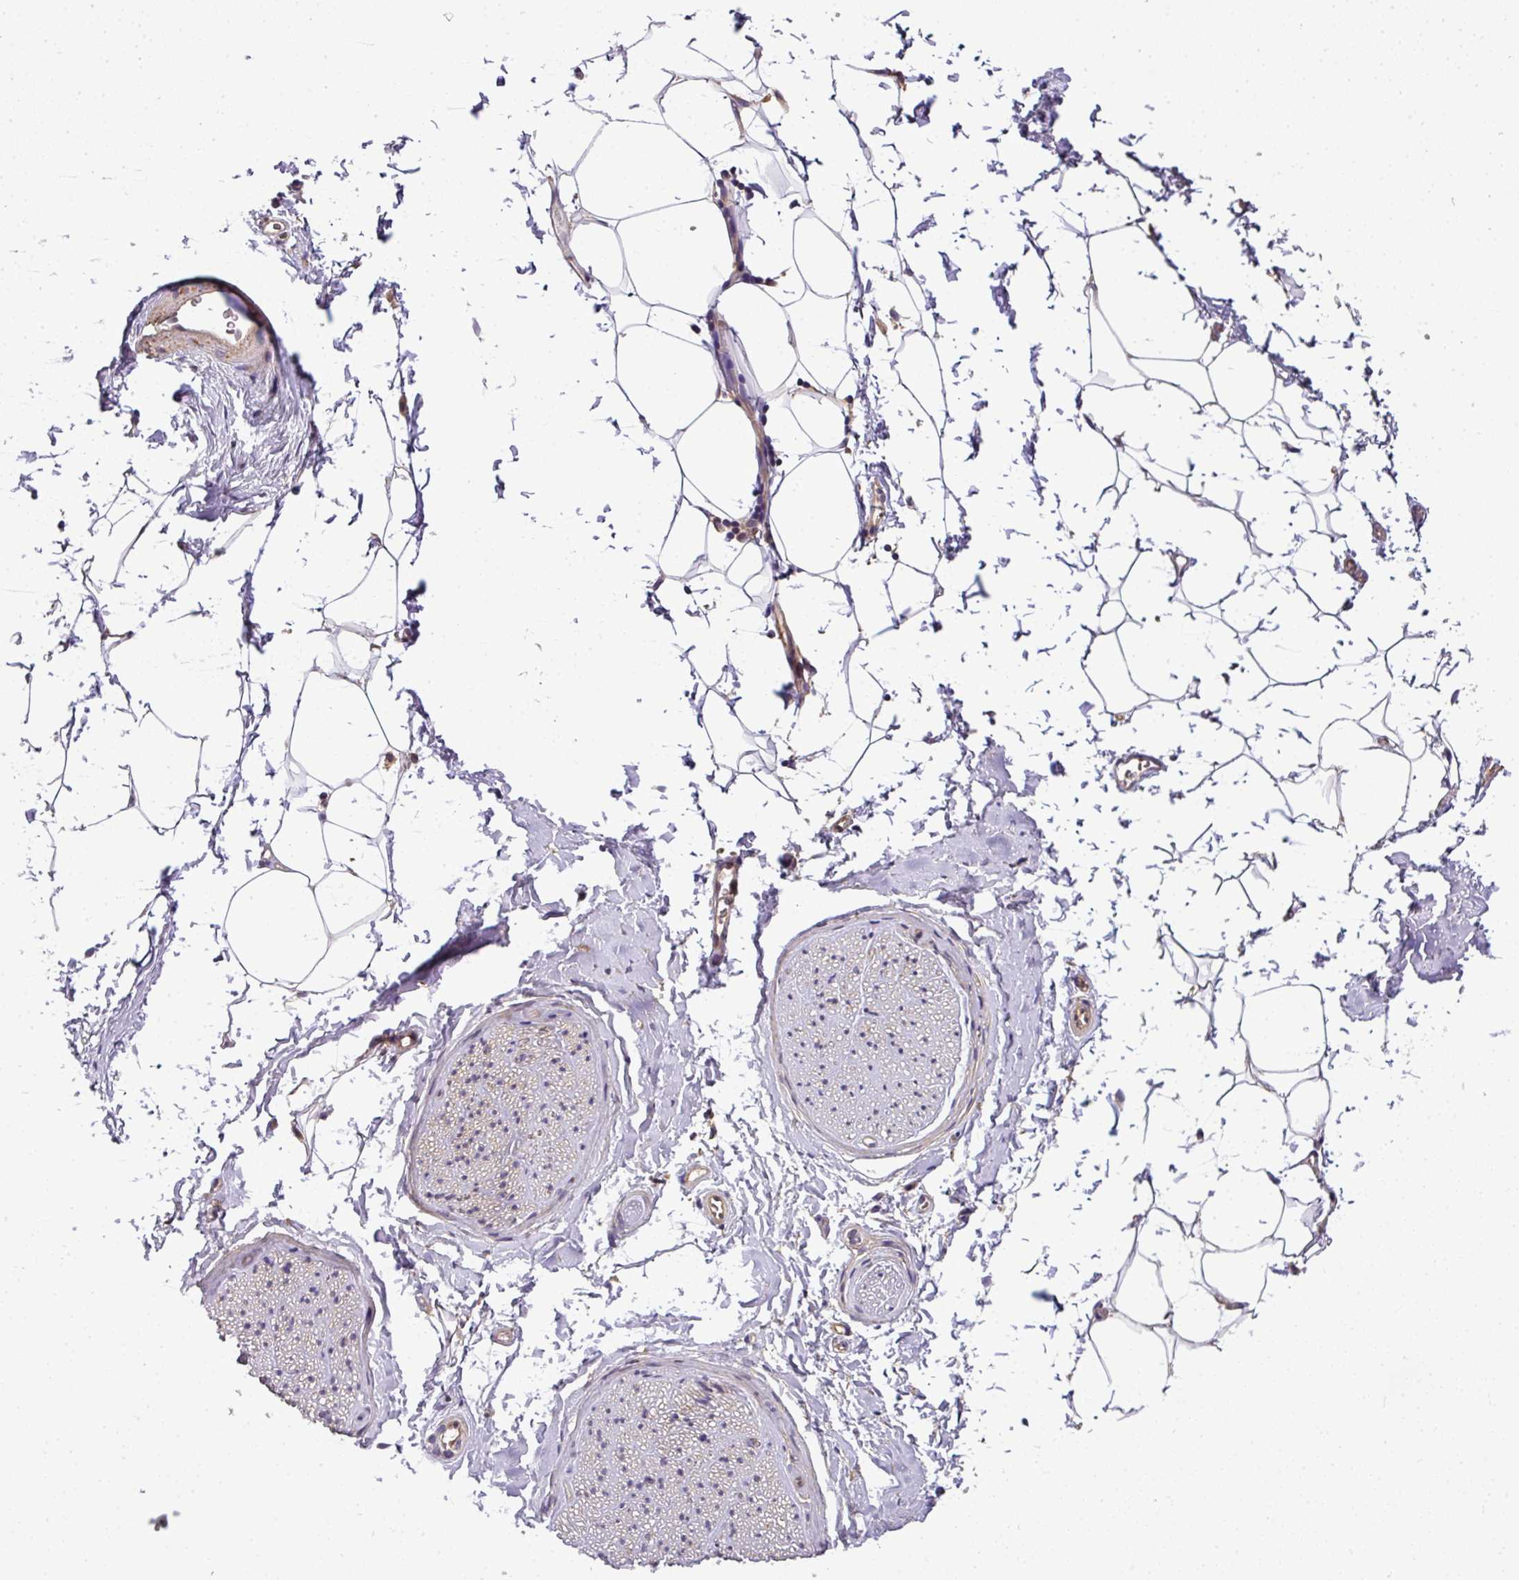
{"staining": {"intensity": "negative", "quantity": "none", "location": "none"}, "tissue": "adipose tissue", "cell_type": "Adipocytes", "image_type": "normal", "snomed": [{"axis": "morphology", "description": "Normal tissue, NOS"}, {"axis": "morphology", "description": "Adenocarcinoma, High grade"}, {"axis": "topography", "description": "Prostate"}, {"axis": "topography", "description": "Peripheral nerve tissue"}], "caption": "High magnification brightfield microscopy of normal adipose tissue stained with DAB (brown) and counterstained with hematoxylin (blue): adipocytes show no significant staining.", "gene": "C1orf226", "patient": {"sex": "male", "age": 68}}